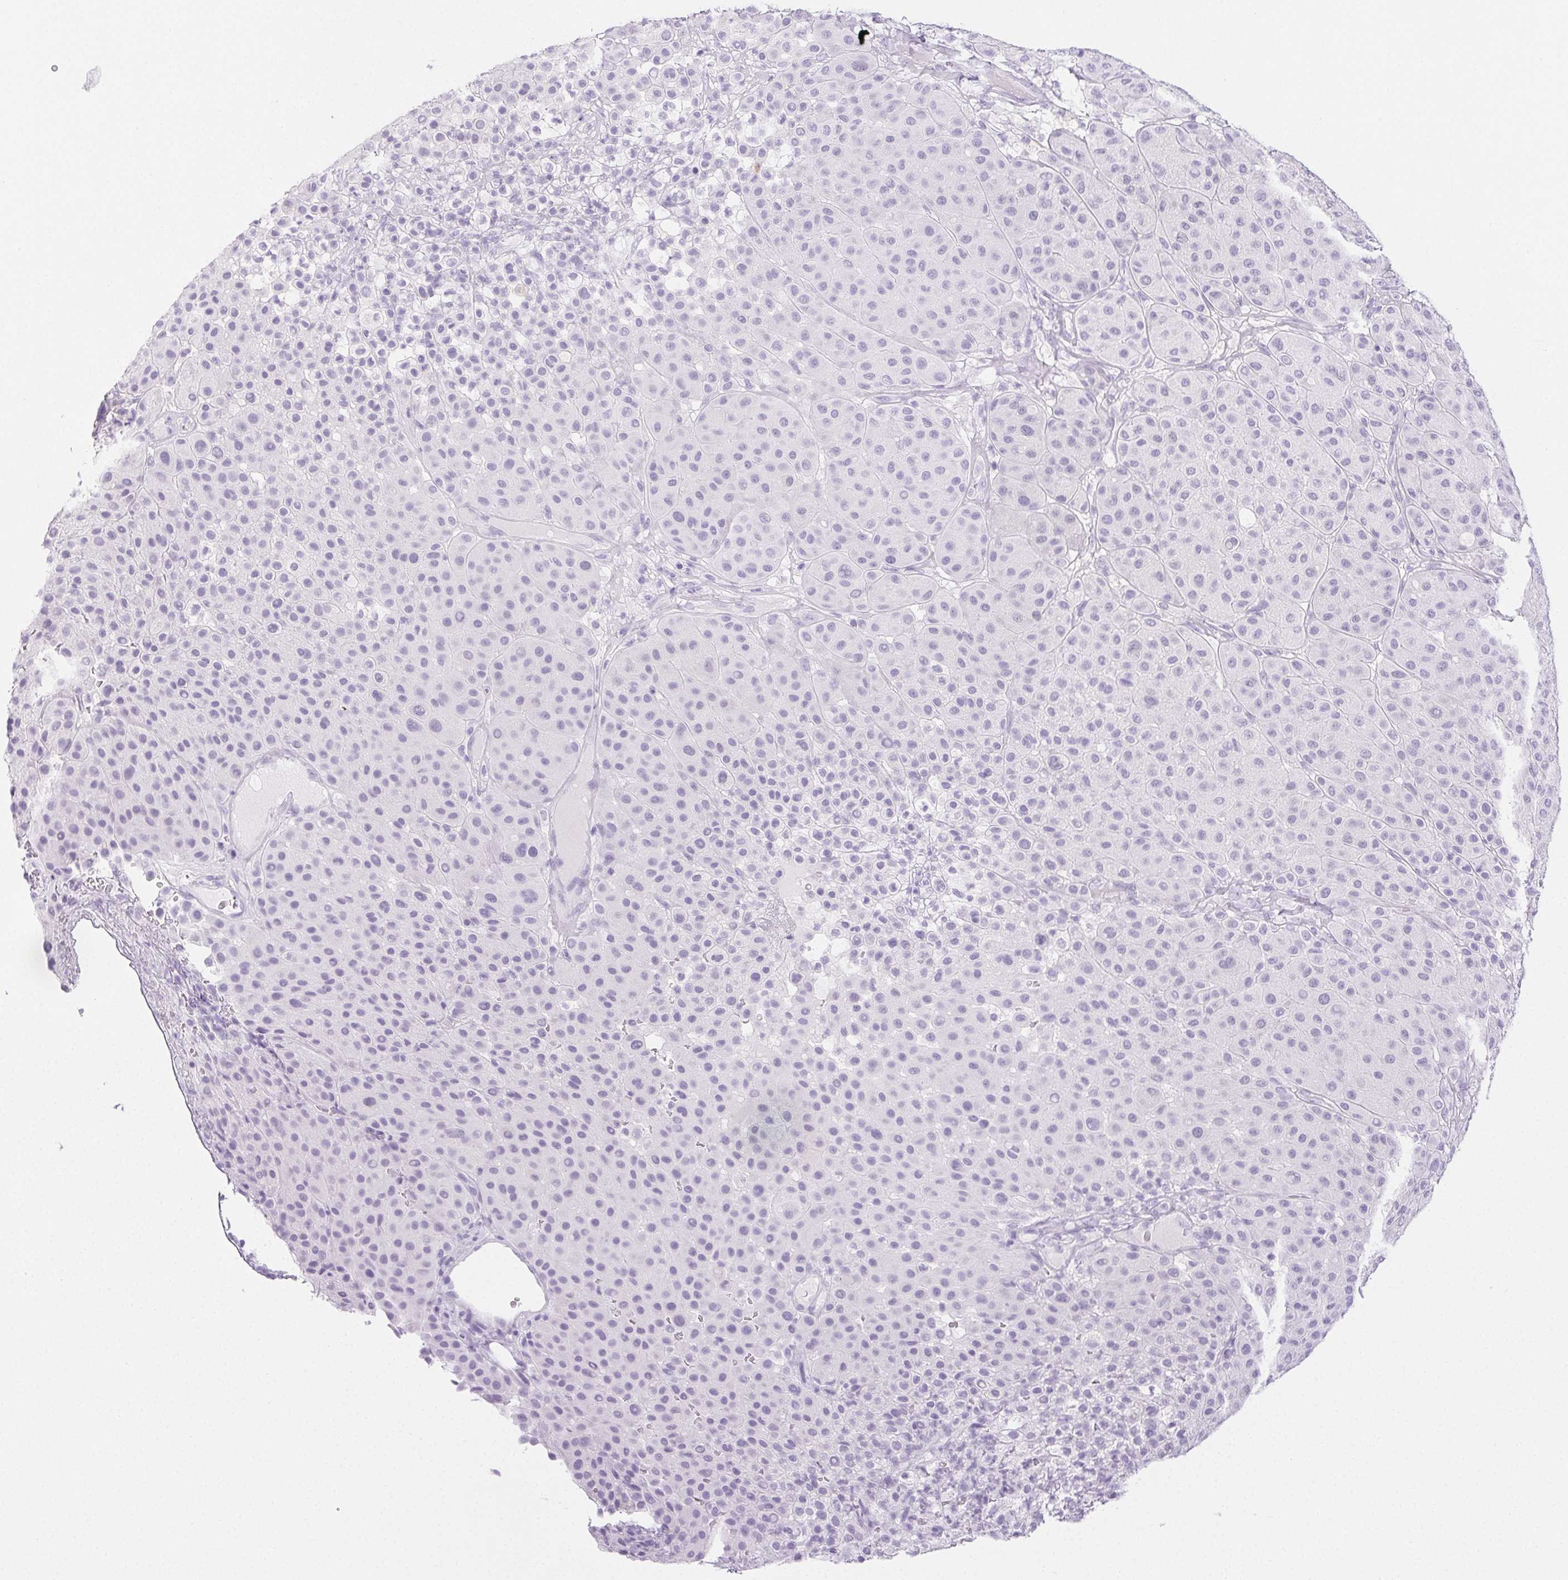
{"staining": {"intensity": "negative", "quantity": "none", "location": "none"}, "tissue": "melanoma", "cell_type": "Tumor cells", "image_type": "cancer", "snomed": [{"axis": "morphology", "description": "Malignant melanoma, Metastatic site"}, {"axis": "topography", "description": "Smooth muscle"}], "caption": "Immunohistochemistry histopathology image of neoplastic tissue: melanoma stained with DAB (3,3'-diaminobenzidine) displays no significant protein positivity in tumor cells.", "gene": "PI3", "patient": {"sex": "male", "age": 41}}